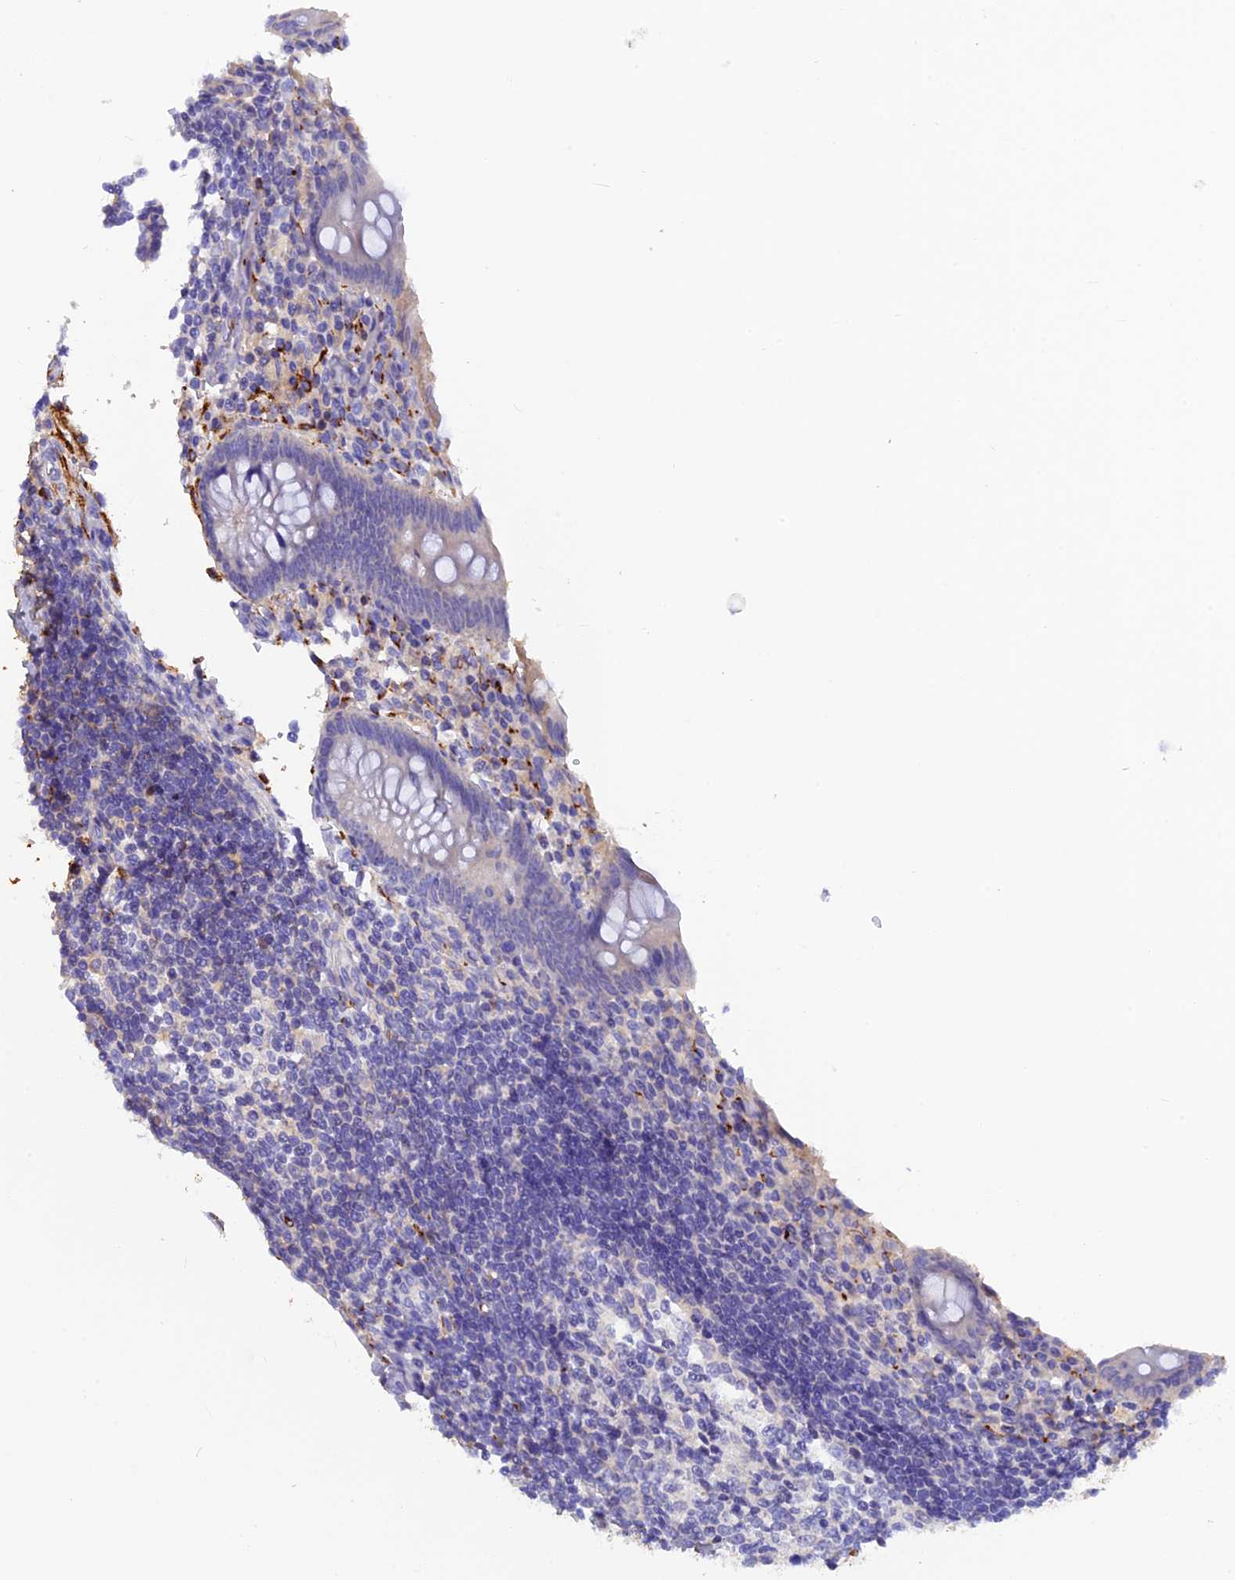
{"staining": {"intensity": "negative", "quantity": "none", "location": "none"}, "tissue": "appendix", "cell_type": "Glandular cells", "image_type": "normal", "snomed": [{"axis": "morphology", "description": "Normal tissue, NOS"}, {"axis": "topography", "description": "Appendix"}], "caption": "DAB immunohistochemical staining of benign human appendix reveals no significant positivity in glandular cells.", "gene": "PZP", "patient": {"sex": "female", "age": 17}}